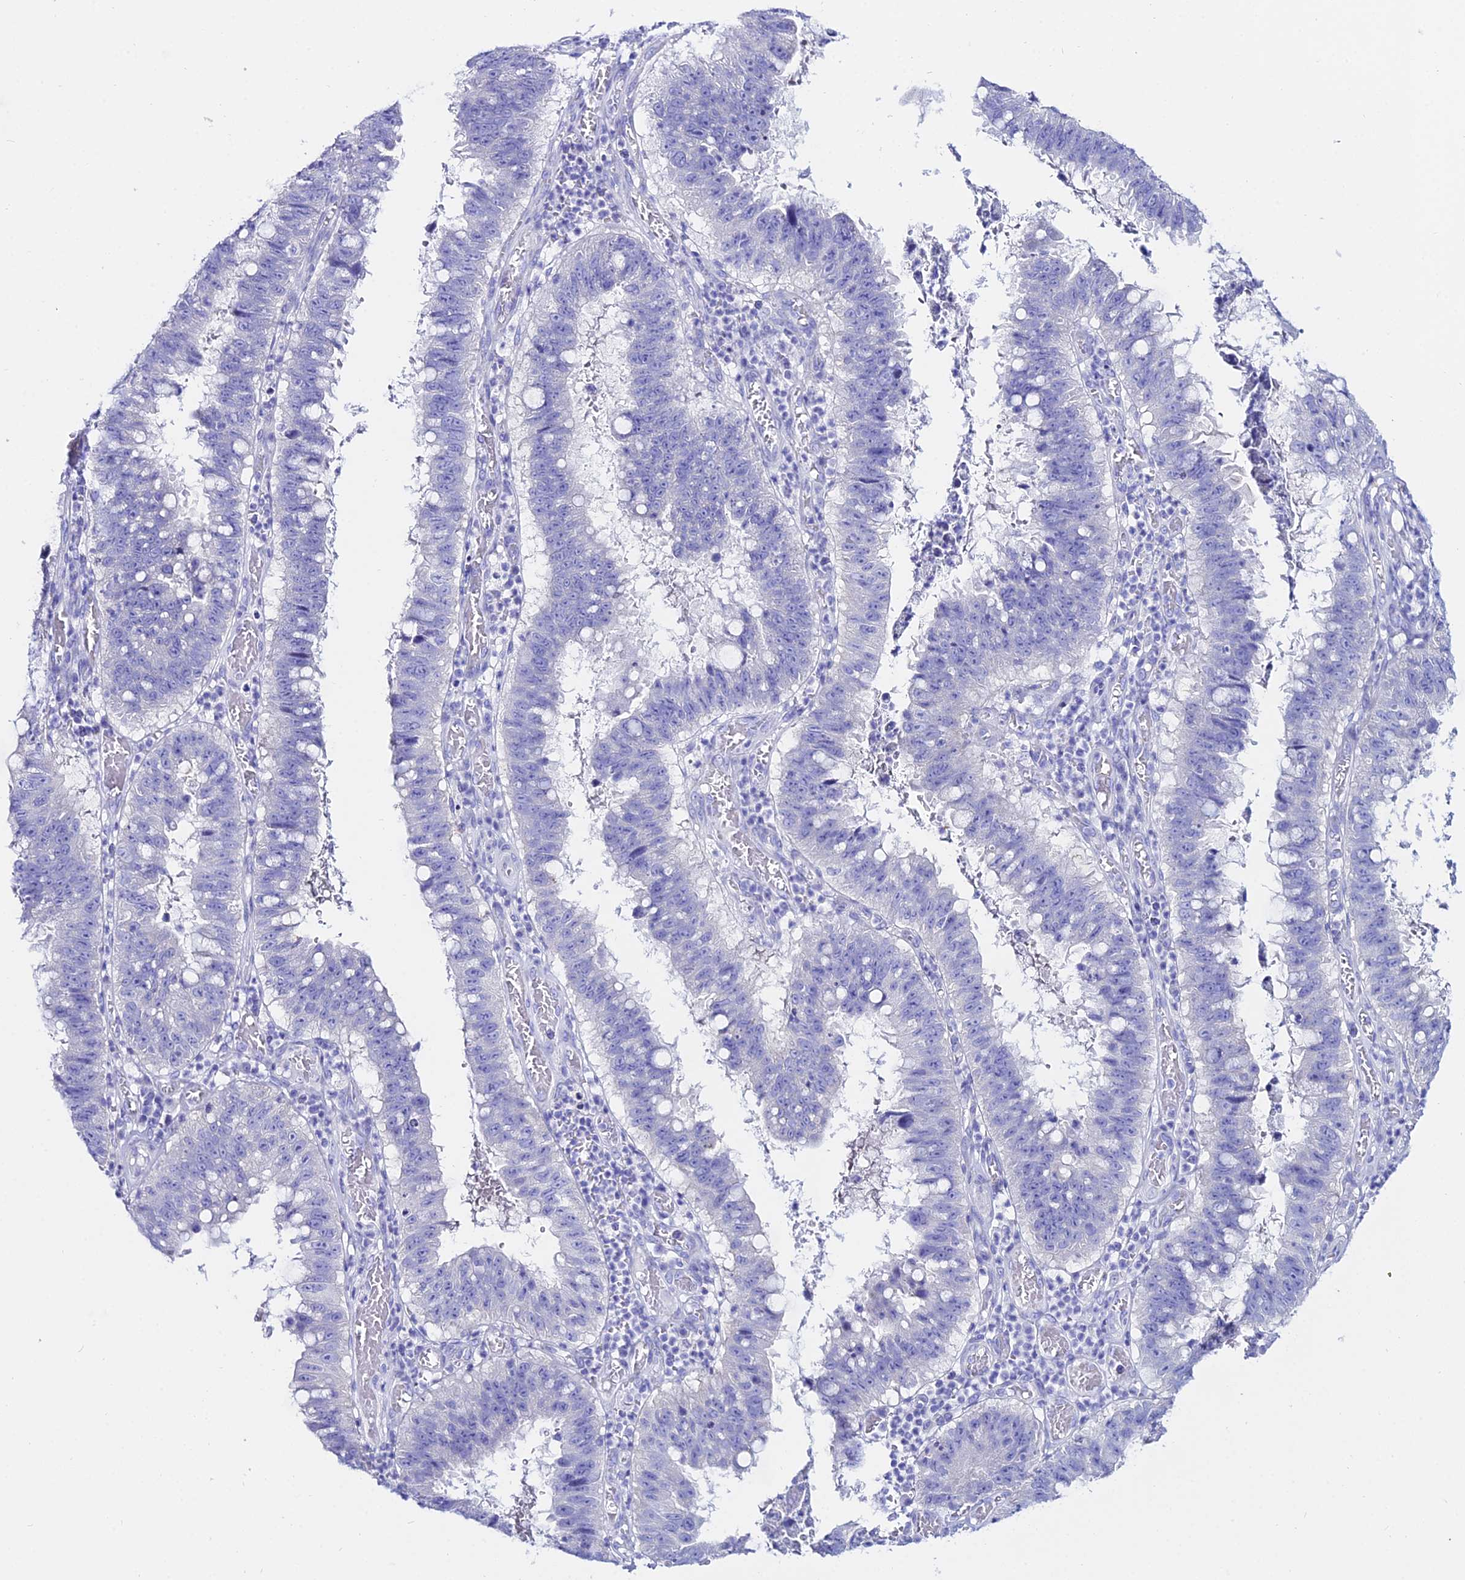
{"staining": {"intensity": "negative", "quantity": "none", "location": "none"}, "tissue": "stomach cancer", "cell_type": "Tumor cells", "image_type": "cancer", "snomed": [{"axis": "morphology", "description": "Adenocarcinoma, NOS"}, {"axis": "topography", "description": "Stomach"}], "caption": "High power microscopy photomicrograph of an IHC micrograph of adenocarcinoma (stomach), revealing no significant expression in tumor cells. (DAB (3,3'-diaminobenzidine) immunohistochemistry (IHC) with hematoxylin counter stain).", "gene": "OR4D5", "patient": {"sex": "male", "age": 59}}